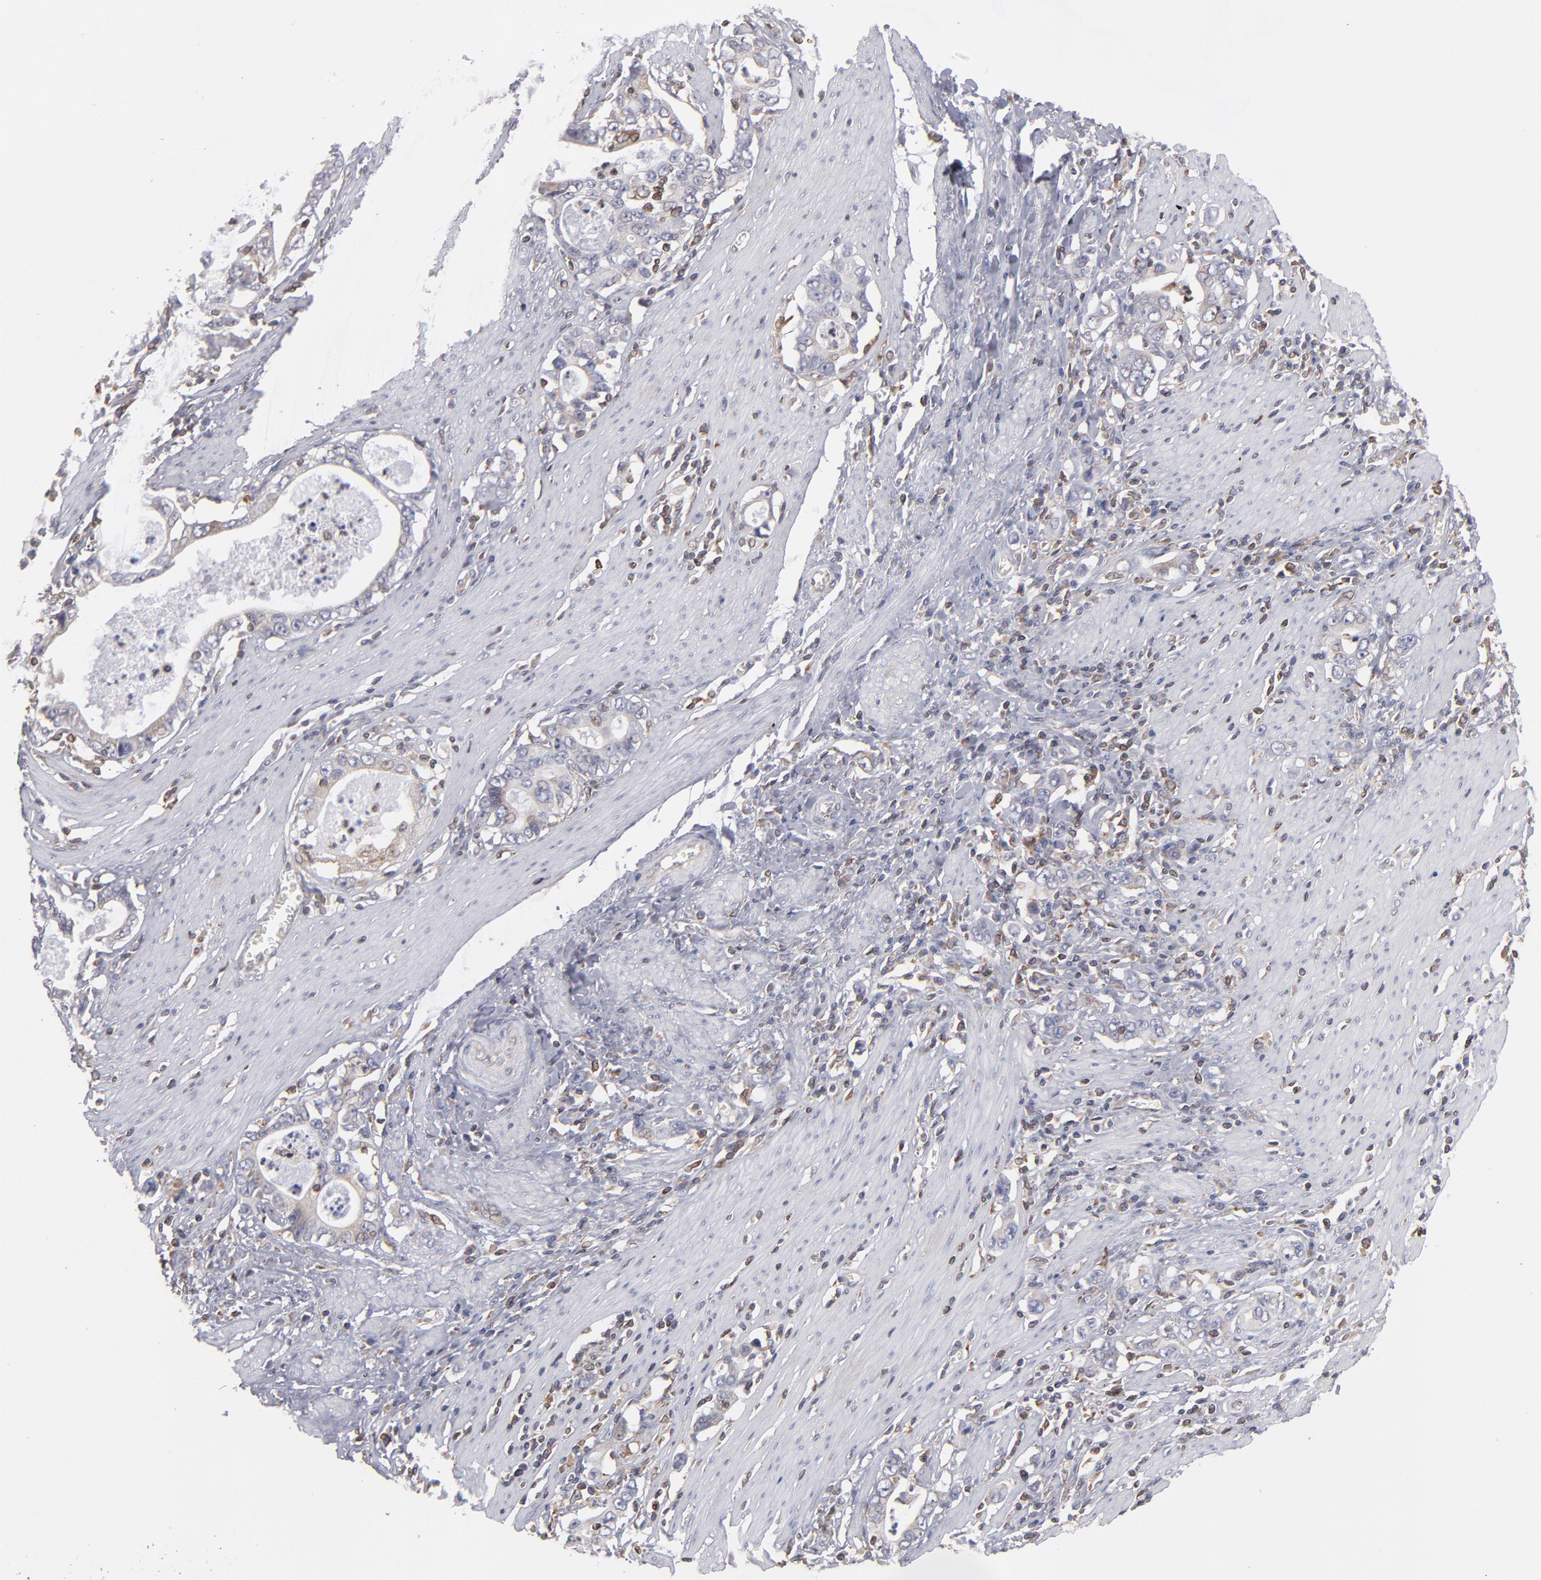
{"staining": {"intensity": "weak", "quantity": ">75%", "location": "cytoplasmic/membranous"}, "tissue": "stomach cancer", "cell_type": "Tumor cells", "image_type": "cancer", "snomed": [{"axis": "morphology", "description": "Adenocarcinoma, NOS"}, {"axis": "topography", "description": "Stomach, lower"}], "caption": "Stomach cancer (adenocarcinoma) stained with IHC exhibits weak cytoplasmic/membranous expression in approximately >75% of tumor cells.", "gene": "TMX1", "patient": {"sex": "female", "age": 72}}